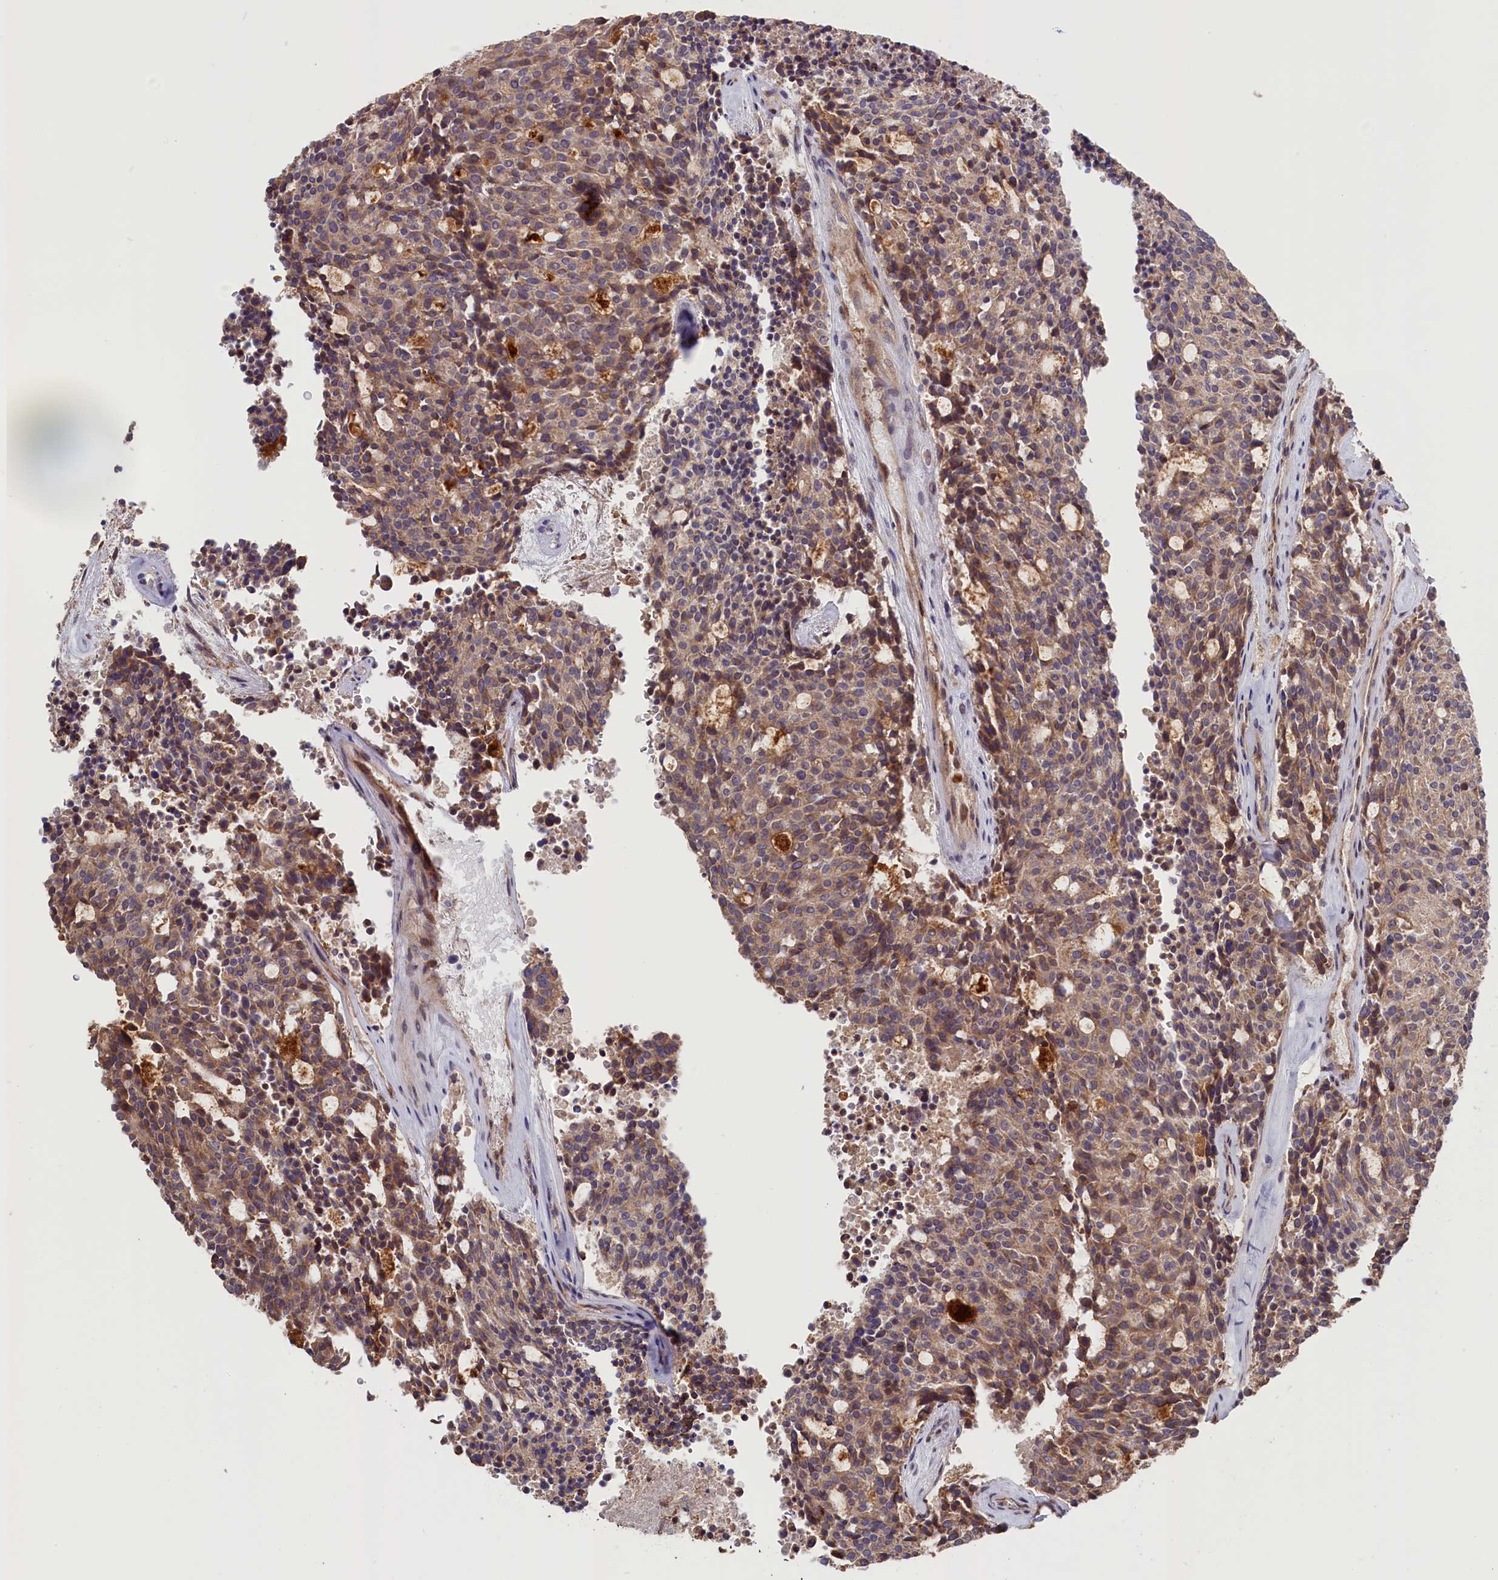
{"staining": {"intensity": "weak", "quantity": "25%-75%", "location": "cytoplasmic/membranous"}, "tissue": "carcinoid", "cell_type": "Tumor cells", "image_type": "cancer", "snomed": [{"axis": "morphology", "description": "Carcinoid, malignant, NOS"}, {"axis": "topography", "description": "Pancreas"}], "caption": "Immunohistochemistry photomicrograph of malignant carcinoid stained for a protein (brown), which reveals low levels of weak cytoplasmic/membranous expression in approximately 25%-75% of tumor cells.", "gene": "CEP44", "patient": {"sex": "female", "age": 54}}